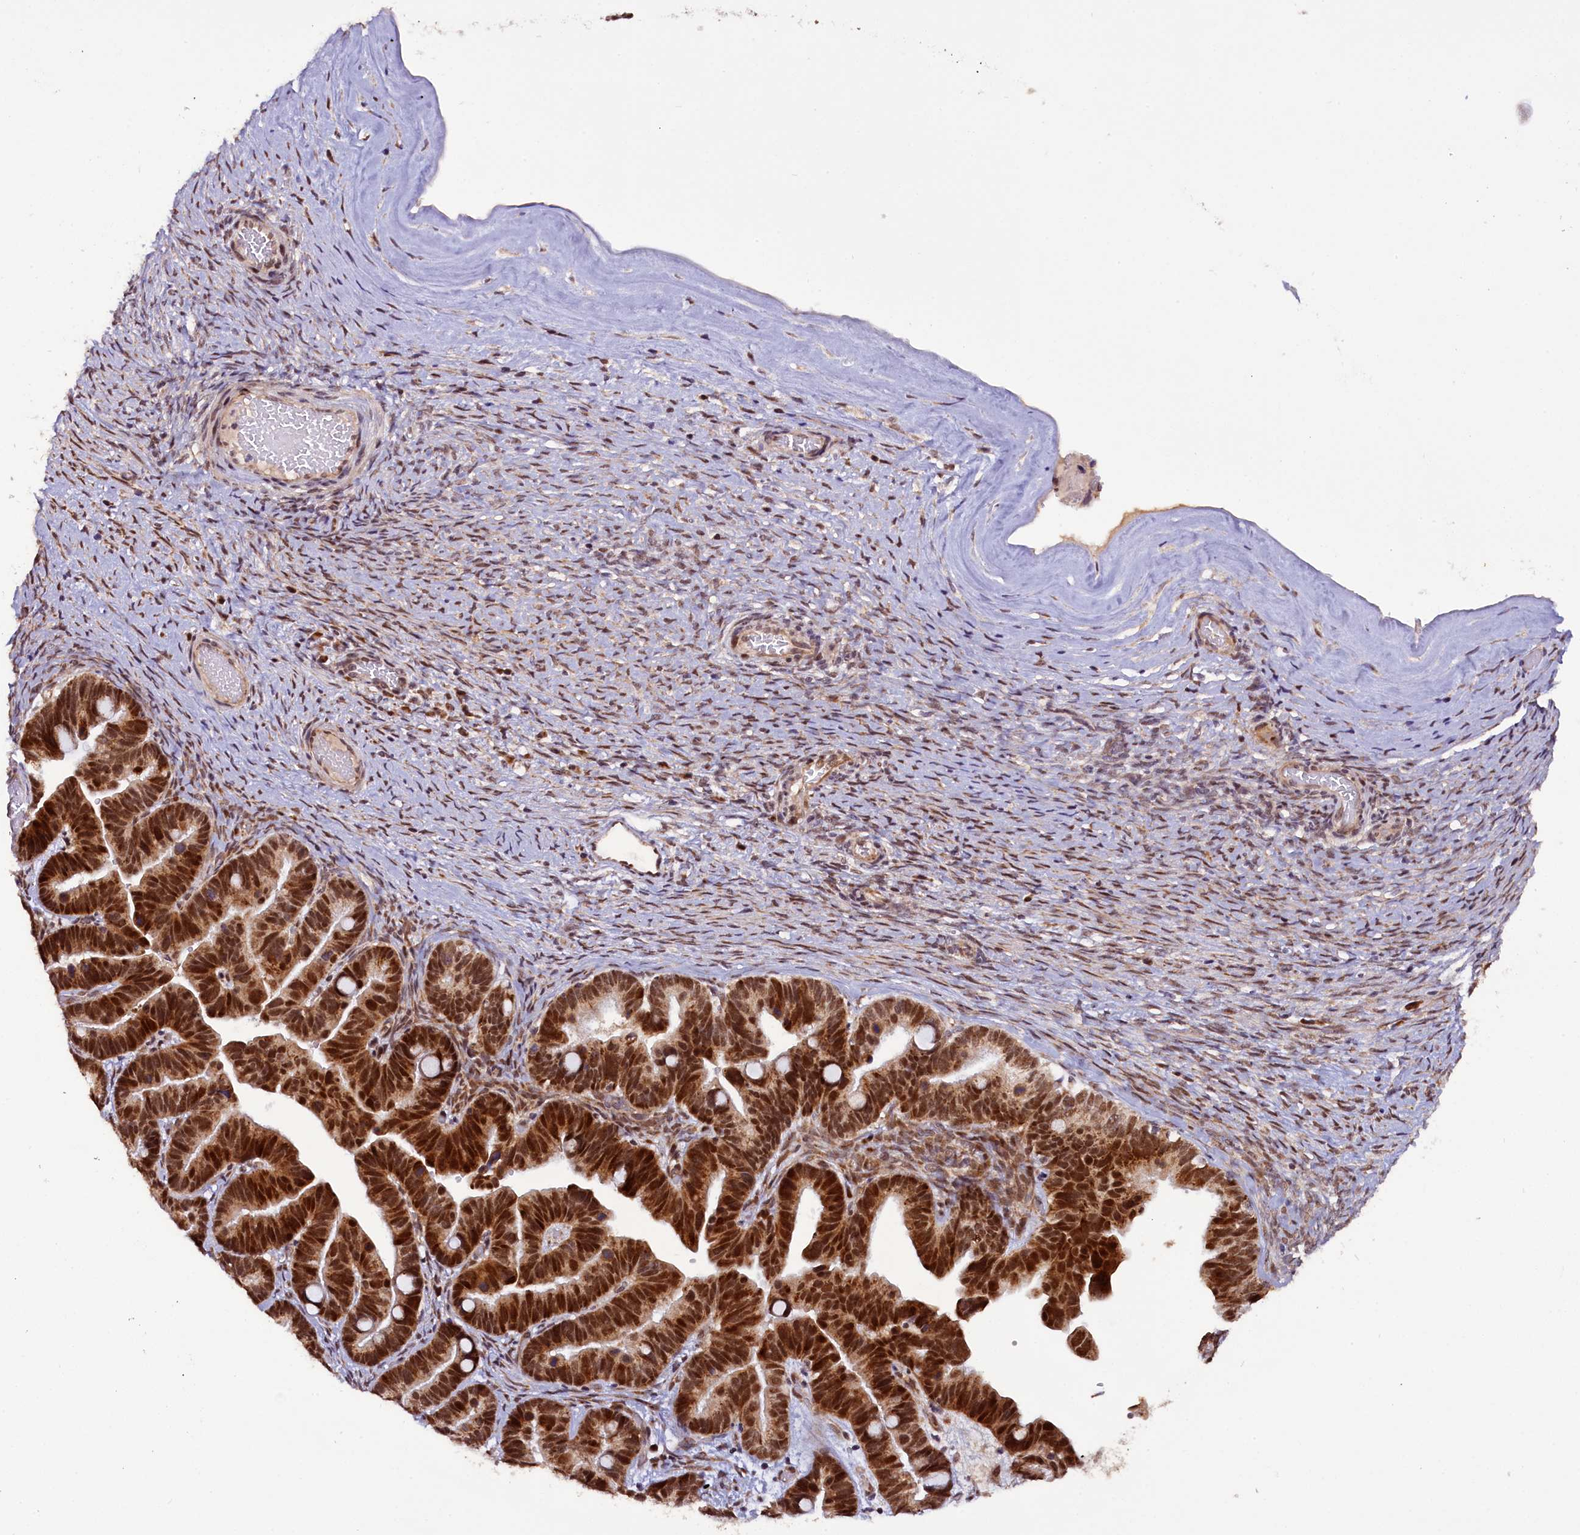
{"staining": {"intensity": "strong", "quantity": ">75%", "location": "cytoplasmic/membranous,nuclear"}, "tissue": "ovarian cancer", "cell_type": "Tumor cells", "image_type": "cancer", "snomed": [{"axis": "morphology", "description": "Cystadenocarcinoma, serous, NOS"}, {"axis": "topography", "description": "Ovary"}], "caption": "A high amount of strong cytoplasmic/membranous and nuclear expression is seen in approximately >75% of tumor cells in ovarian serous cystadenocarcinoma tissue.", "gene": "RPUSD2", "patient": {"sex": "female", "age": 56}}